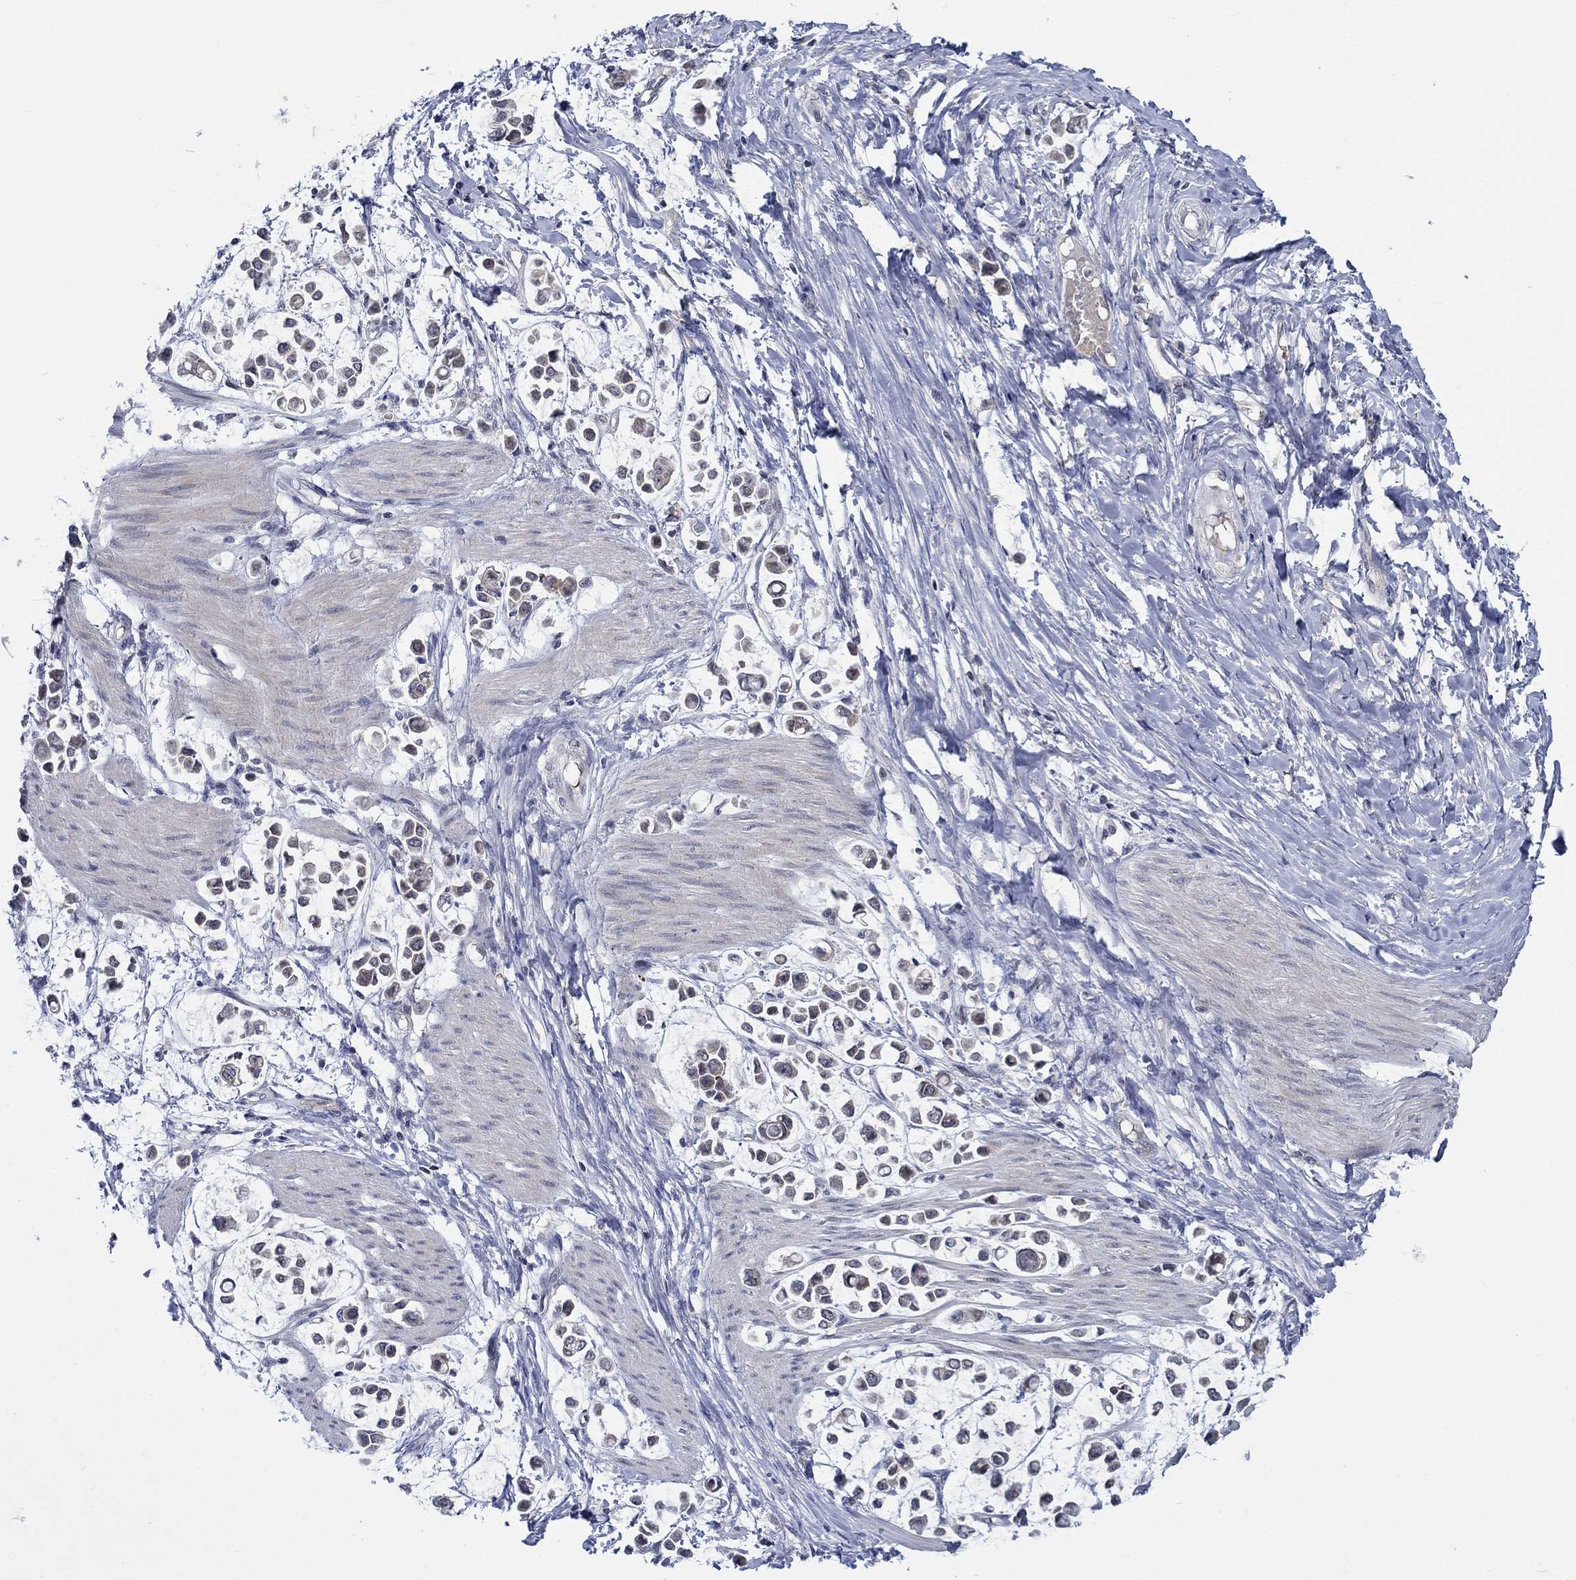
{"staining": {"intensity": "weak", "quantity": ">75%", "location": "cytoplasmic/membranous"}, "tissue": "stomach cancer", "cell_type": "Tumor cells", "image_type": "cancer", "snomed": [{"axis": "morphology", "description": "Adenocarcinoma, NOS"}, {"axis": "topography", "description": "Stomach"}], "caption": "There is low levels of weak cytoplasmic/membranous staining in tumor cells of stomach adenocarcinoma, as demonstrated by immunohistochemical staining (brown color).", "gene": "WASF1", "patient": {"sex": "male", "age": 82}}